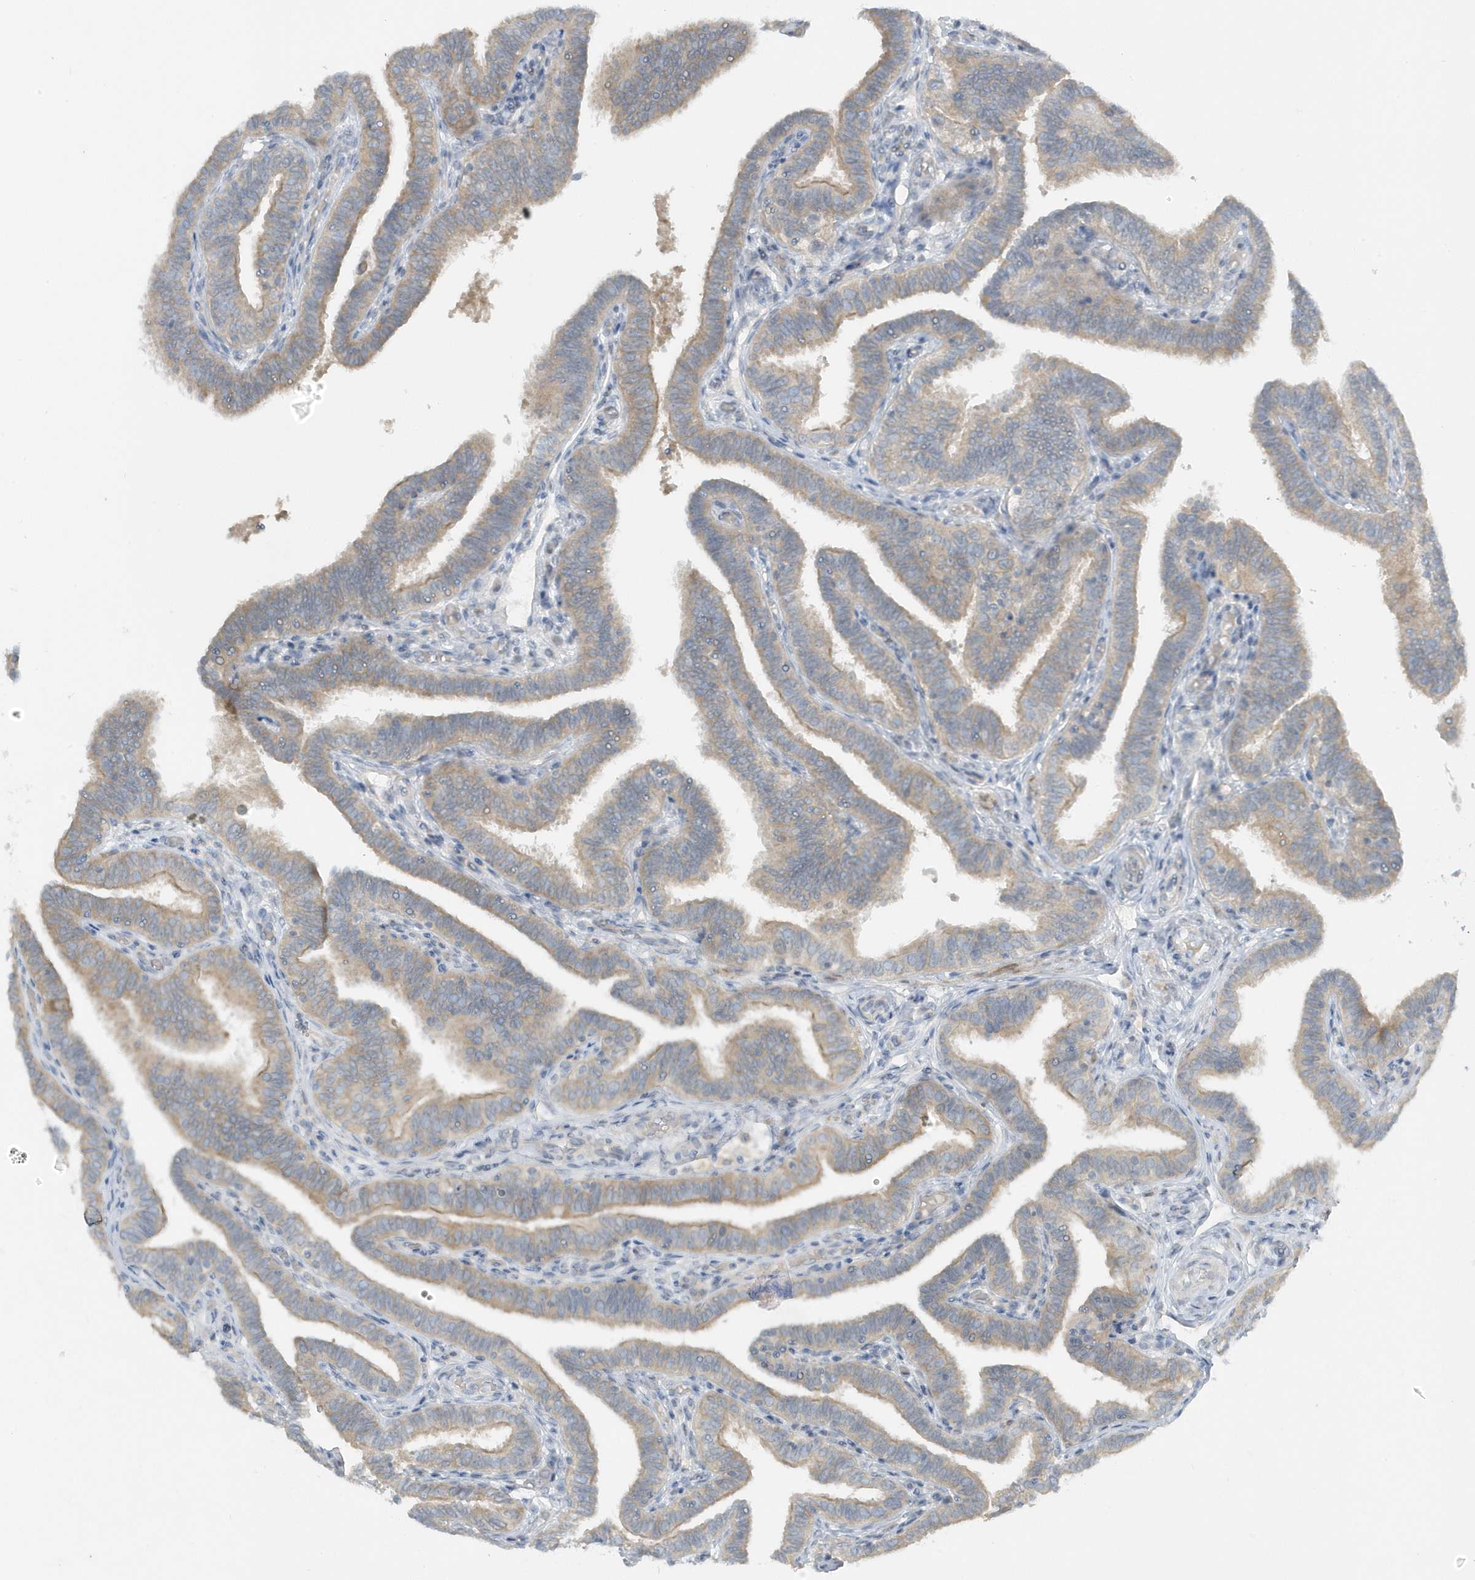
{"staining": {"intensity": "moderate", "quantity": "25%-75%", "location": "cytoplasmic/membranous"}, "tissue": "fallopian tube", "cell_type": "Glandular cells", "image_type": "normal", "snomed": [{"axis": "morphology", "description": "Normal tissue, NOS"}, {"axis": "topography", "description": "Fallopian tube"}], "caption": "This is an image of IHC staining of unremarkable fallopian tube, which shows moderate staining in the cytoplasmic/membranous of glandular cells.", "gene": "SCN3A", "patient": {"sex": "female", "age": 39}}